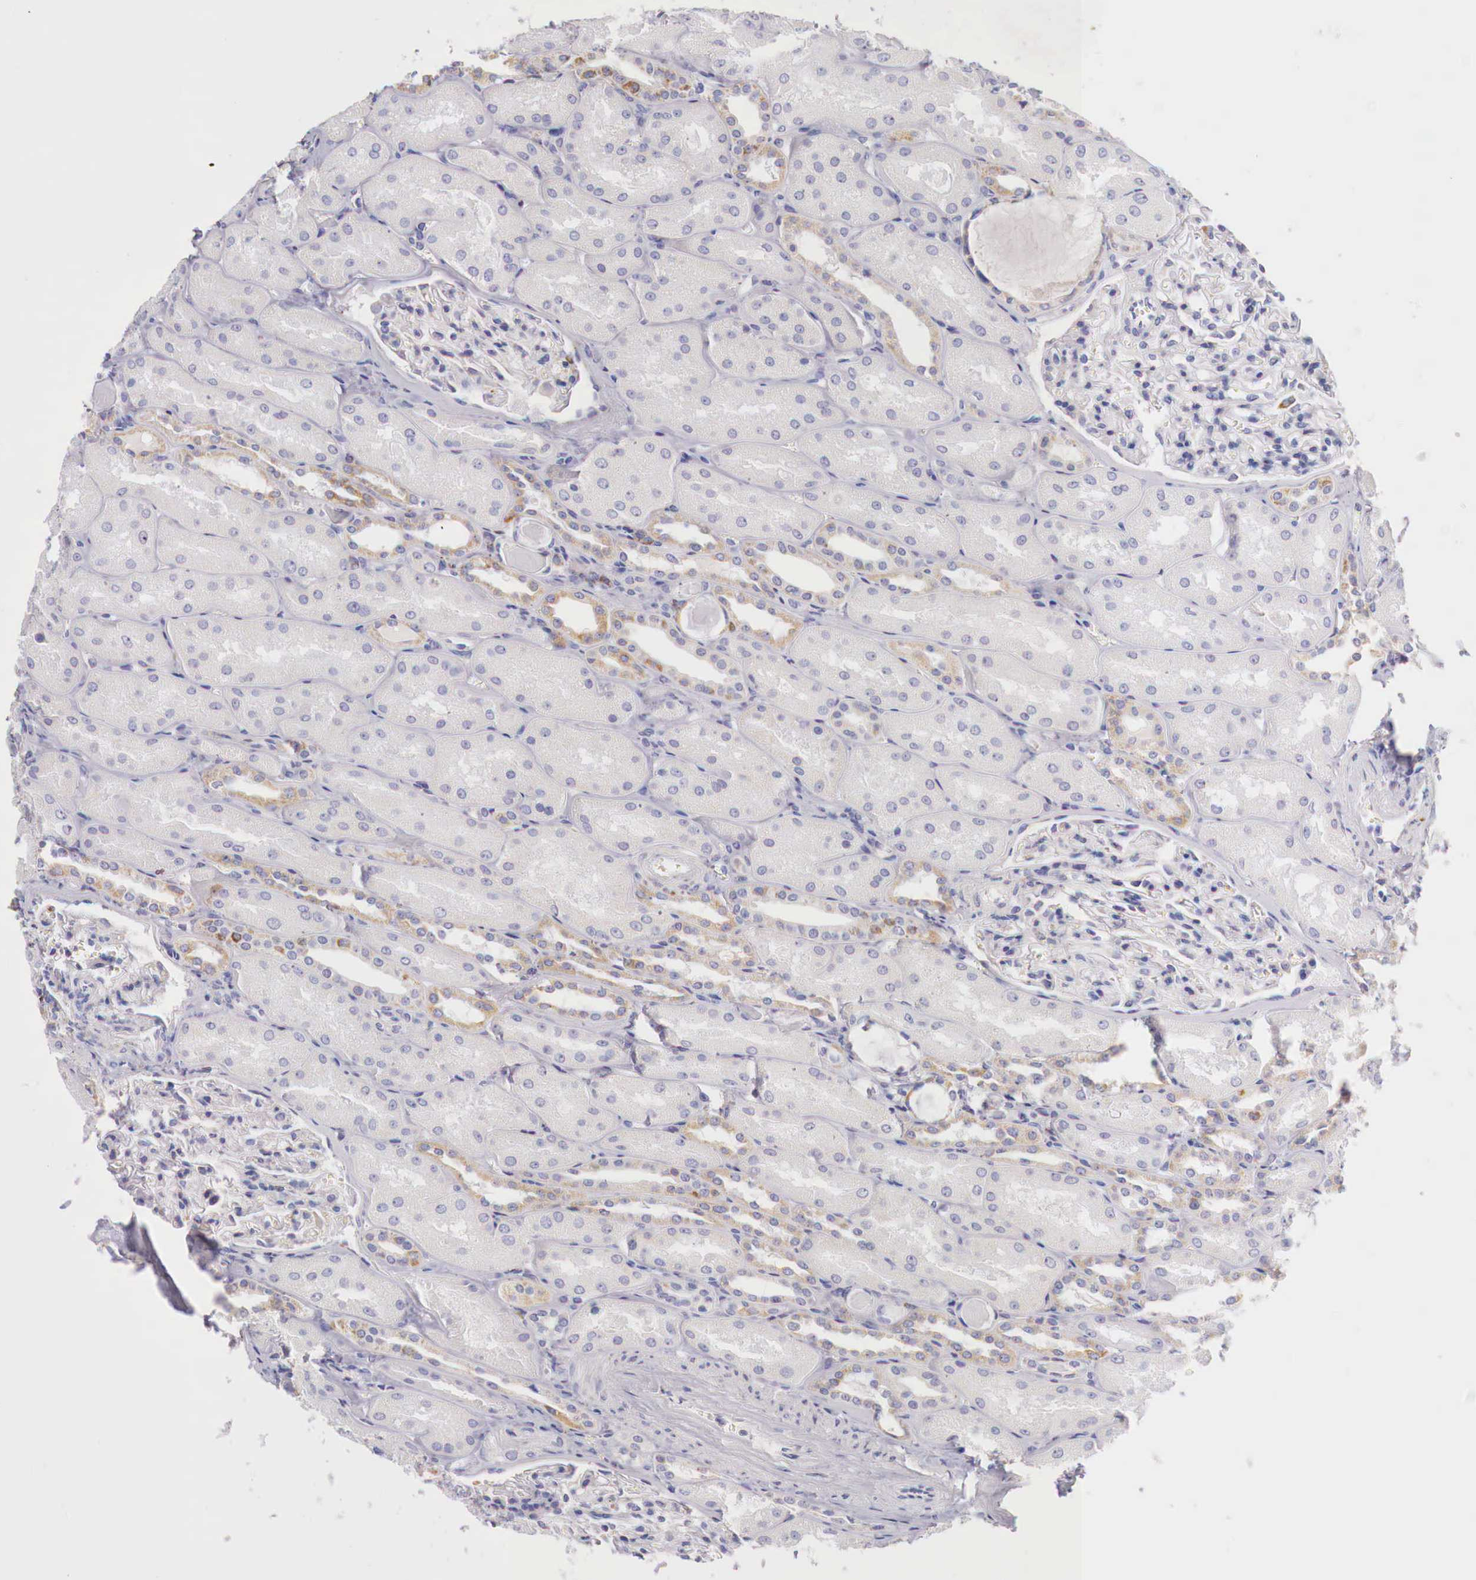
{"staining": {"intensity": "negative", "quantity": "none", "location": "none"}, "tissue": "kidney", "cell_type": "Cells in glomeruli", "image_type": "normal", "snomed": [{"axis": "morphology", "description": "Normal tissue, NOS"}, {"axis": "topography", "description": "Kidney"}], "caption": "Cells in glomeruli show no significant protein positivity in unremarkable kidney. The staining is performed using DAB (3,3'-diaminobenzidine) brown chromogen with nuclei counter-stained in using hematoxylin.", "gene": "IDH3G", "patient": {"sex": "male", "age": 61}}